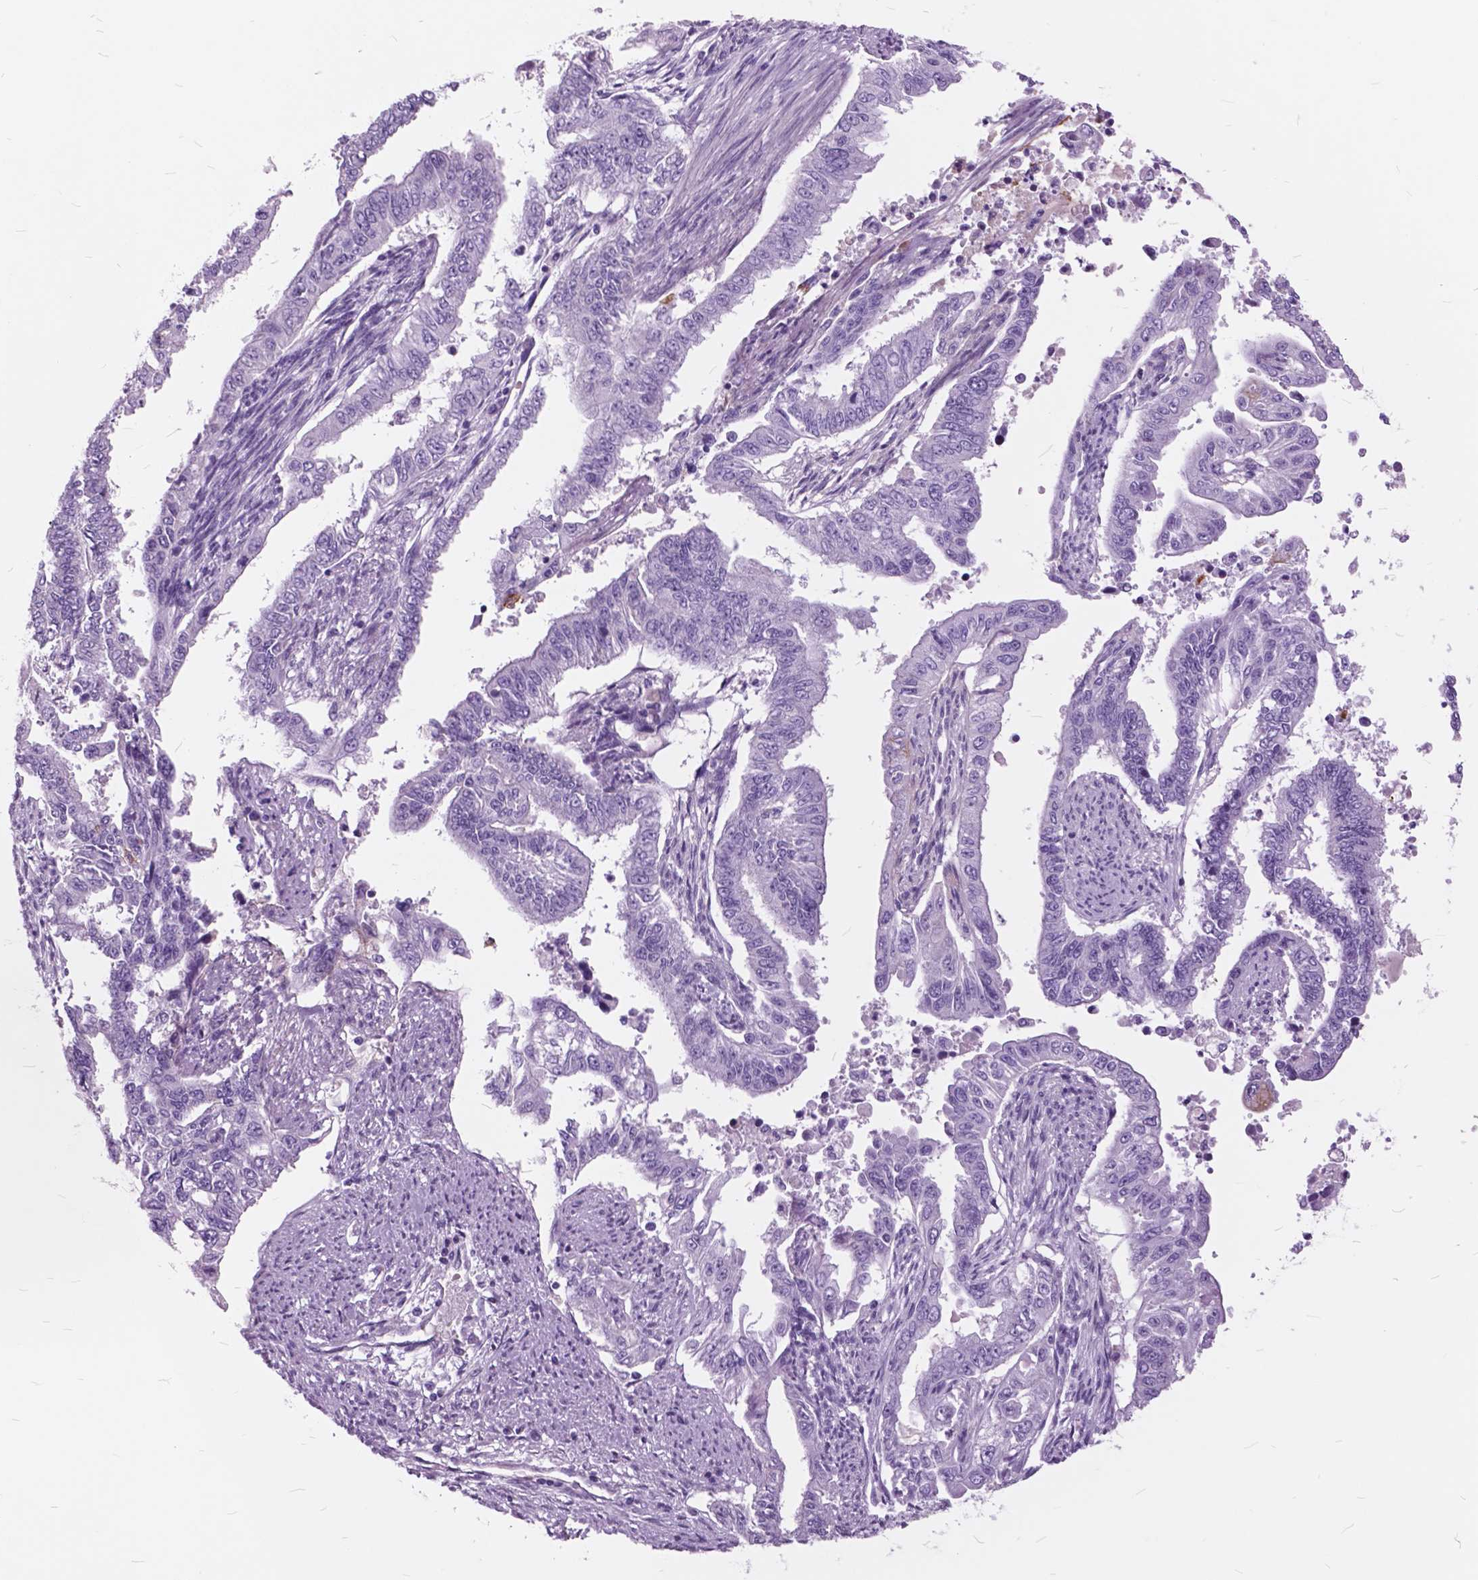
{"staining": {"intensity": "negative", "quantity": "none", "location": "none"}, "tissue": "endometrial cancer", "cell_type": "Tumor cells", "image_type": "cancer", "snomed": [{"axis": "morphology", "description": "Adenocarcinoma, NOS"}, {"axis": "topography", "description": "Uterus"}], "caption": "A micrograph of endometrial cancer (adenocarcinoma) stained for a protein shows no brown staining in tumor cells.", "gene": "GDF9", "patient": {"sex": "female", "age": 59}}